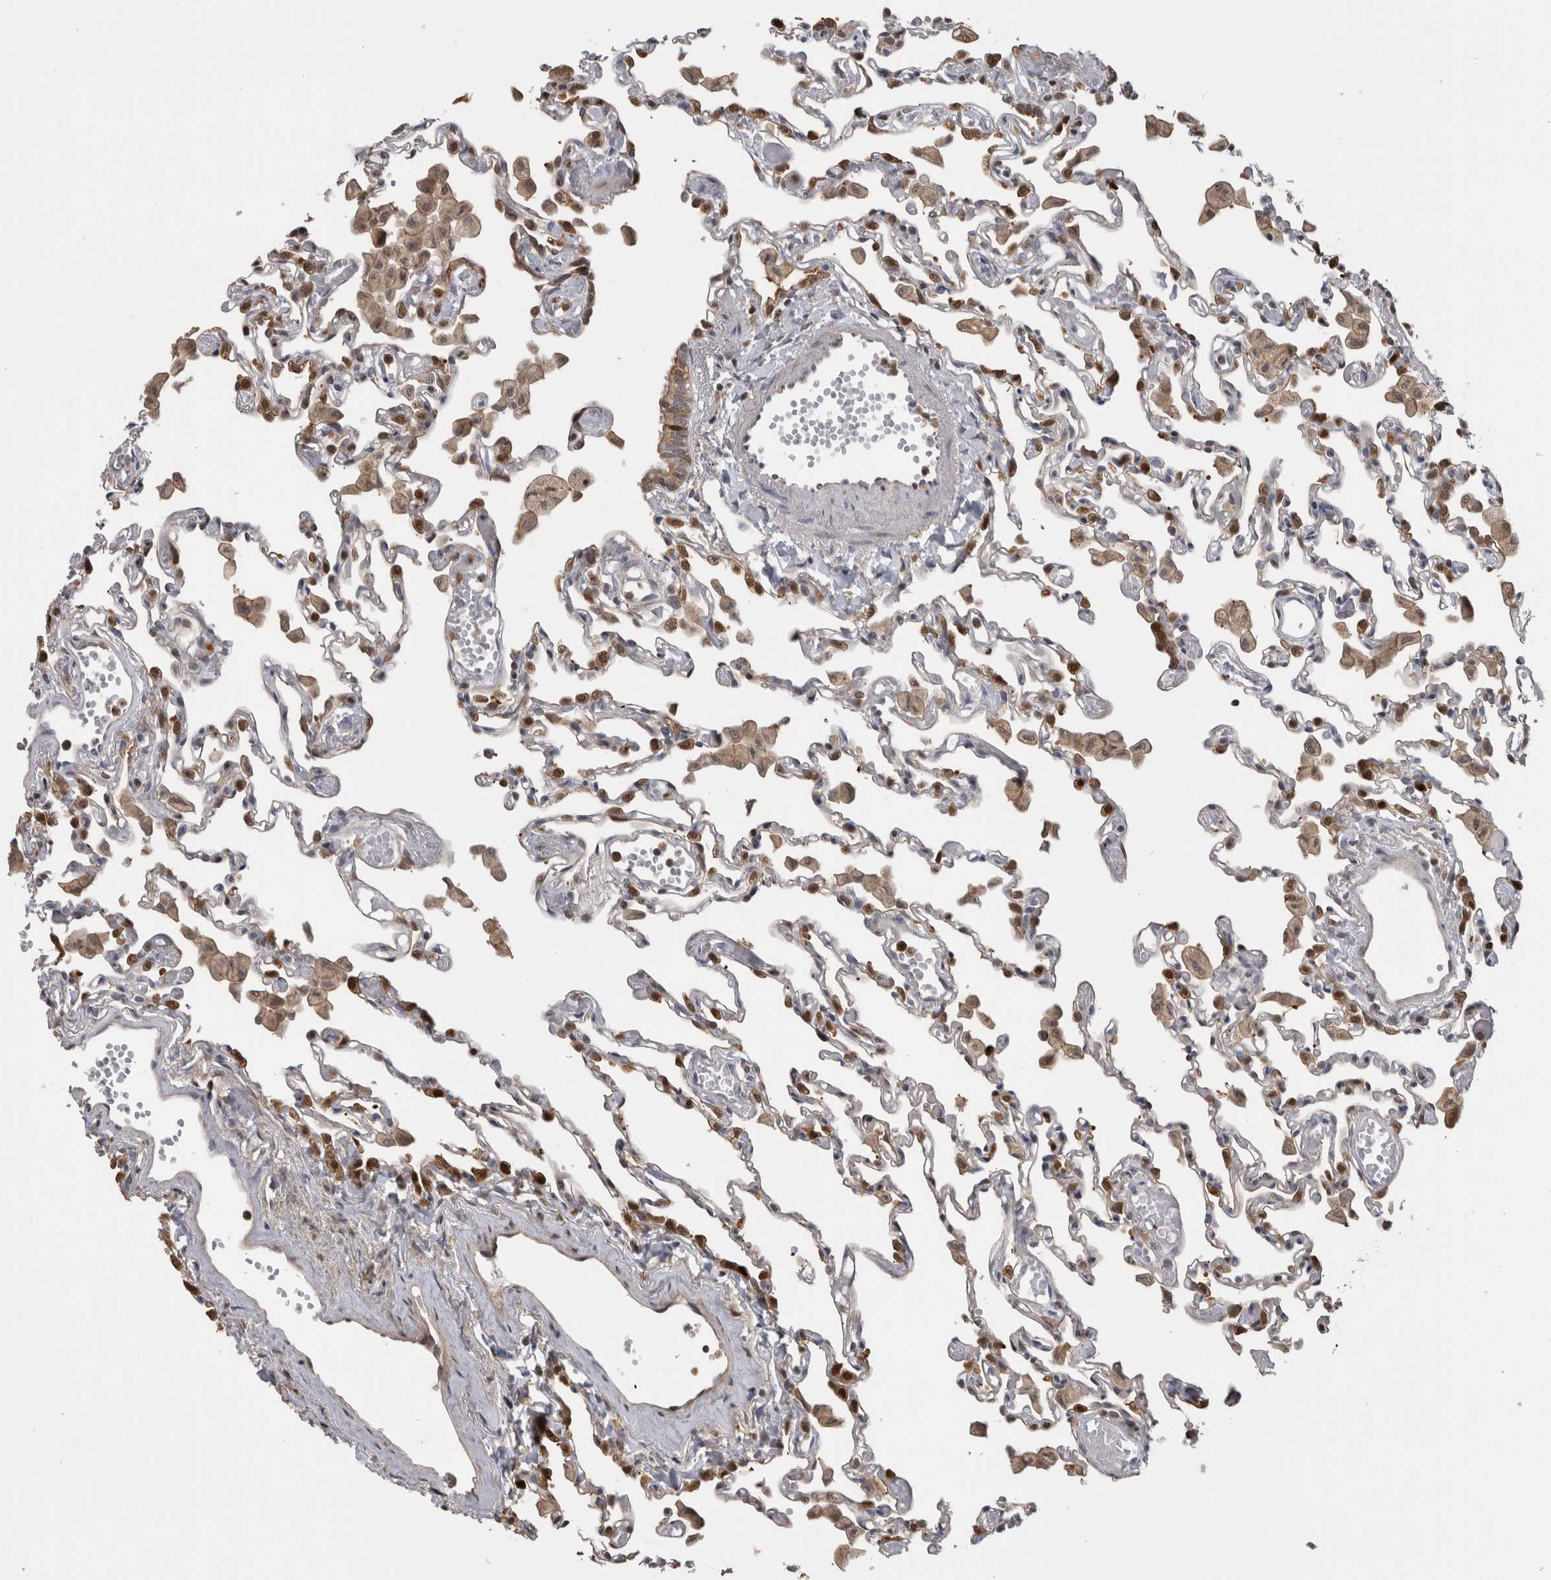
{"staining": {"intensity": "moderate", "quantity": "25%-75%", "location": "cytoplasmic/membranous,nuclear"}, "tissue": "lung", "cell_type": "Alveolar cells", "image_type": "normal", "snomed": [{"axis": "morphology", "description": "Normal tissue, NOS"}, {"axis": "topography", "description": "Bronchus"}, {"axis": "topography", "description": "Lung"}], "caption": "Protein expression analysis of unremarkable lung displays moderate cytoplasmic/membranous,nuclear positivity in approximately 25%-75% of alveolar cells. (IHC, brightfield microscopy, high magnification).", "gene": "USH1G", "patient": {"sex": "female", "age": 49}}